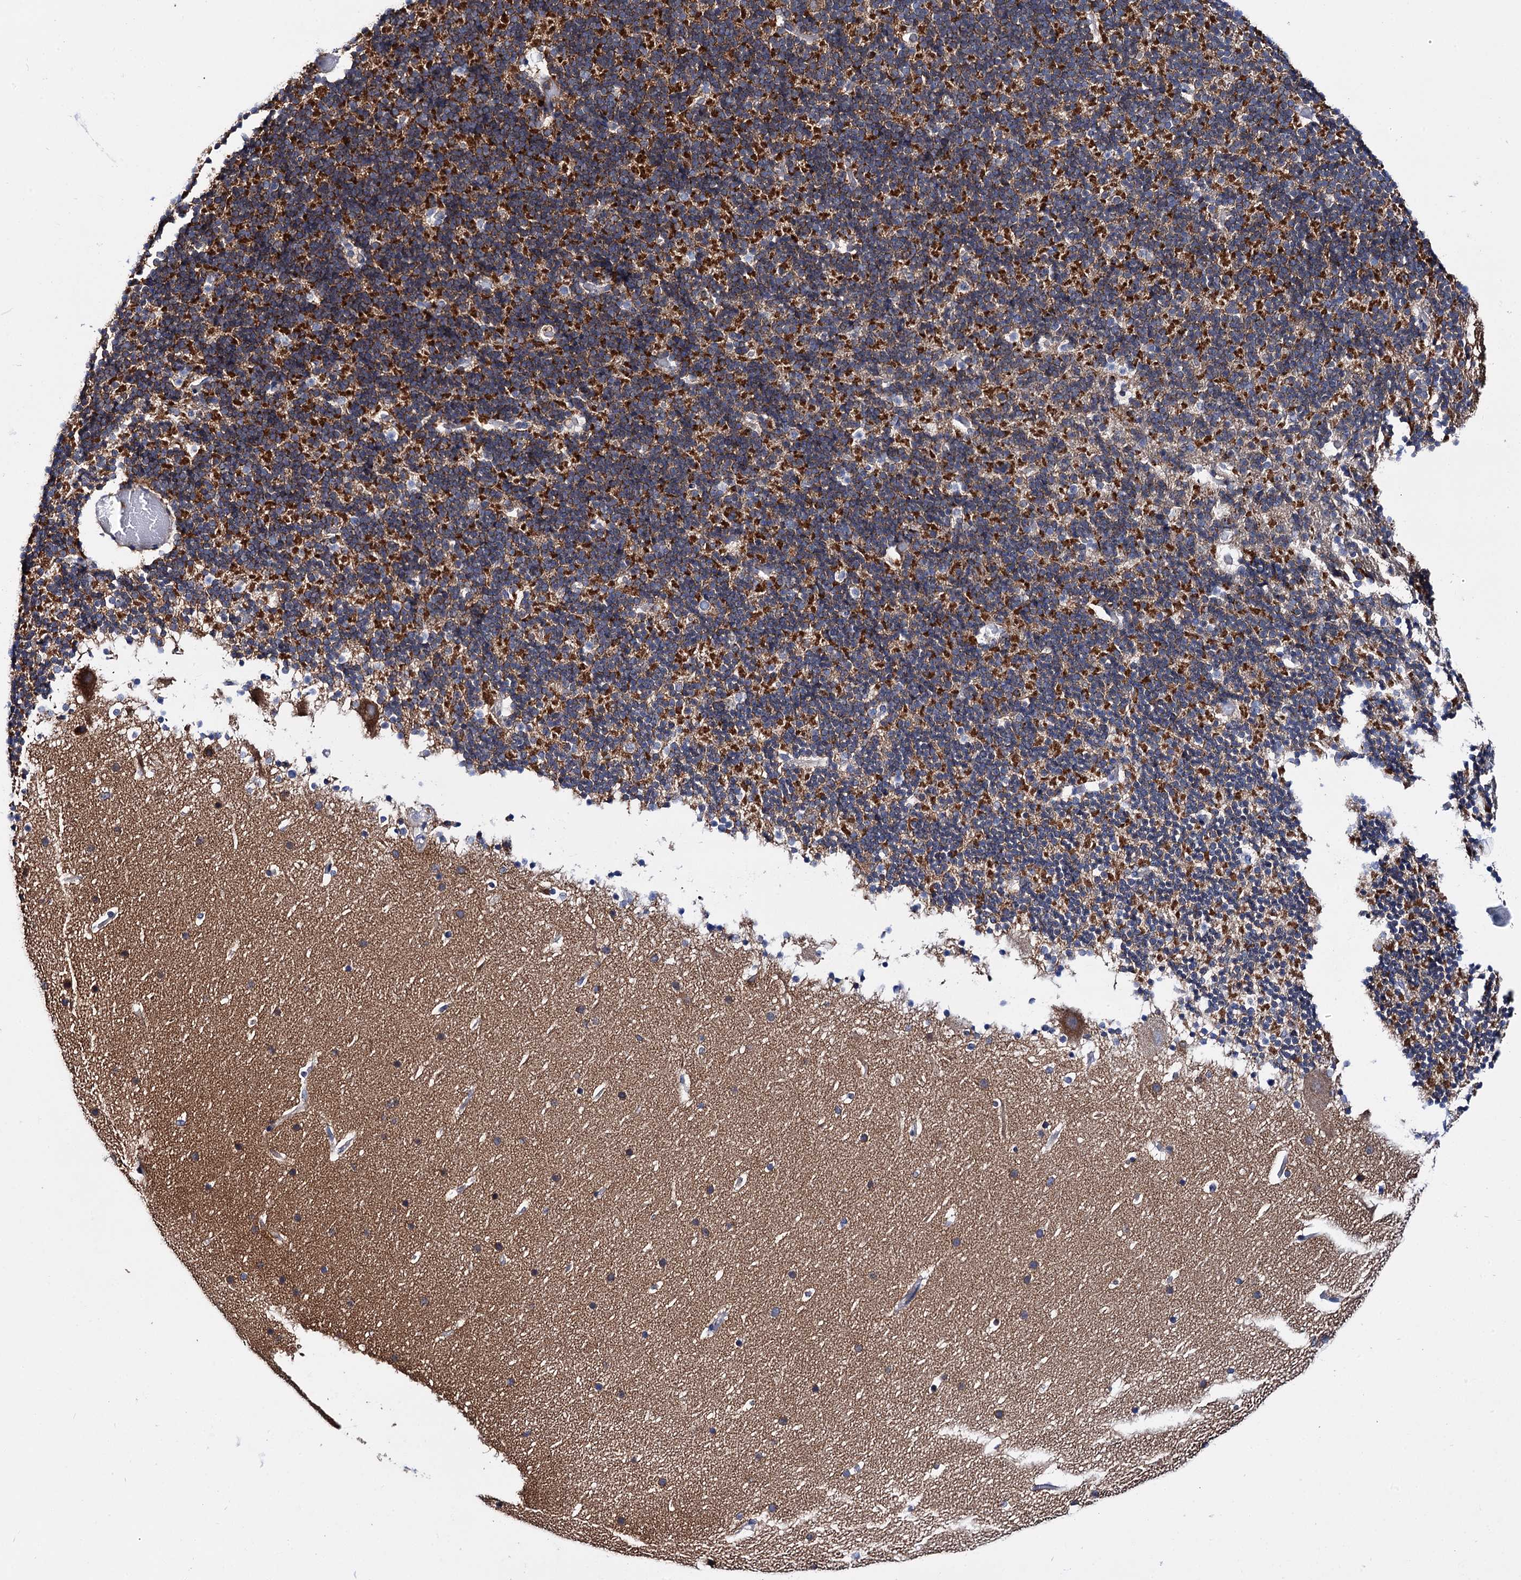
{"staining": {"intensity": "strong", "quantity": "25%-75%", "location": "cytoplasmic/membranous"}, "tissue": "cerebellum", "cell_type": "Cells in granular layer", "image_type": "normal", "snomed": [{"axis": "morphology", "description": "Normal tissue, NOS"}, {"axis": "topography", "description": "Cerebellum"}], "caption": "Brown immunohistochemical staining in unremarkable cerebellum exhibits strong cytoplasmic/membranous positivity in approximately 25%-75% of cells in granular layer.", "gene": "UBASH3B", "patient": {"sex": "male", "age": 57}}